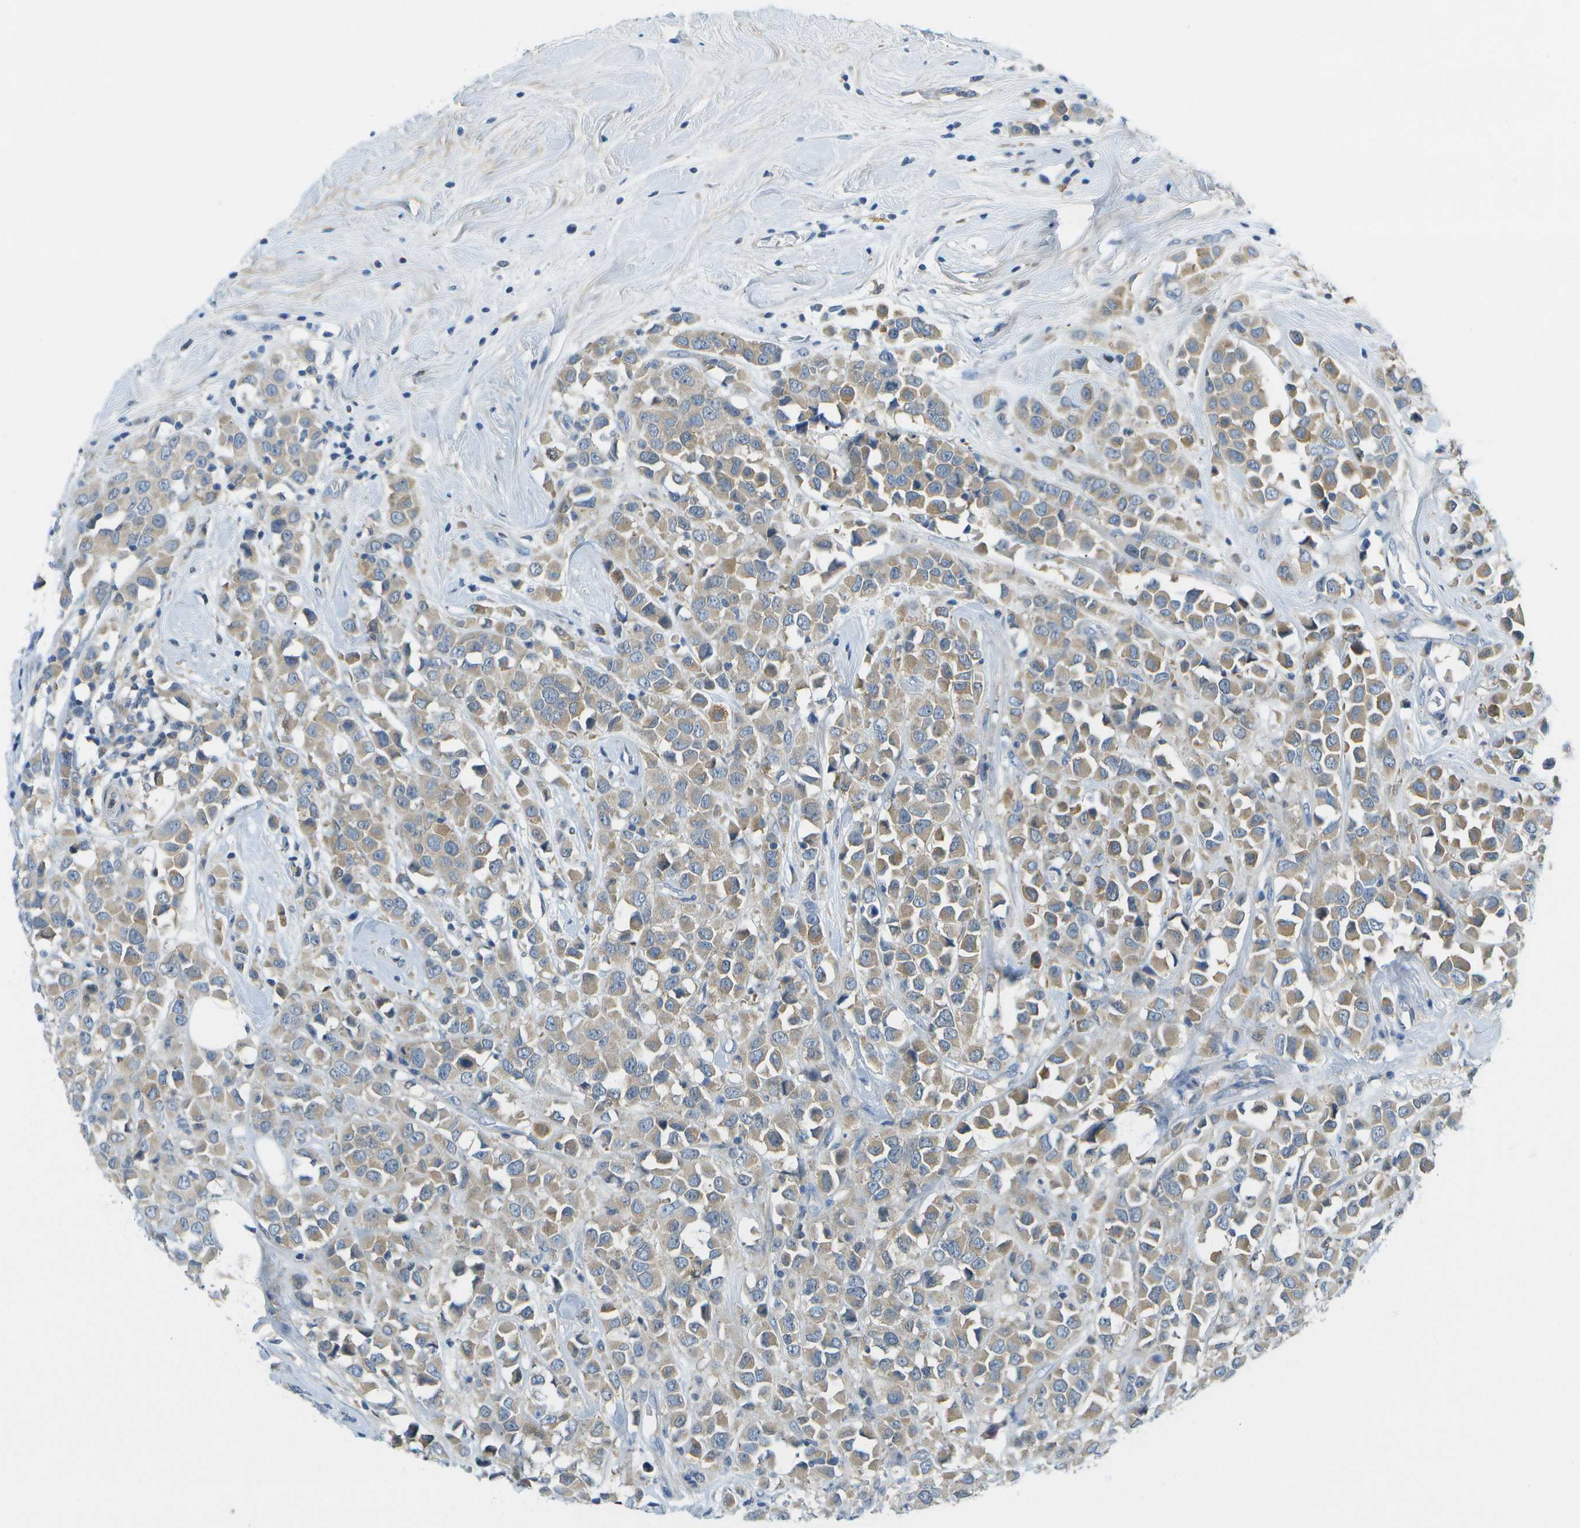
{"staining": {"intensity": "weak", "quantity": ">75%", "location": "cytoplasmic/membranous"}, "tissue": "breast cancer", "cell_type": "Tumor cells", "image_type": "cancer", "snomed": [{"axis": "morphology", "description": "Duct carcinoma"}, {"axis": "topography", "description": "Breast"}], "caption": "A histopathology image of human invasive ductal carcinoma (breast) stained for a protein shows weak cytoplasmic/membranous brown staining in tumor cells.", "gene": "WNK2", "patient": {"sex": "female", "age": 61}}